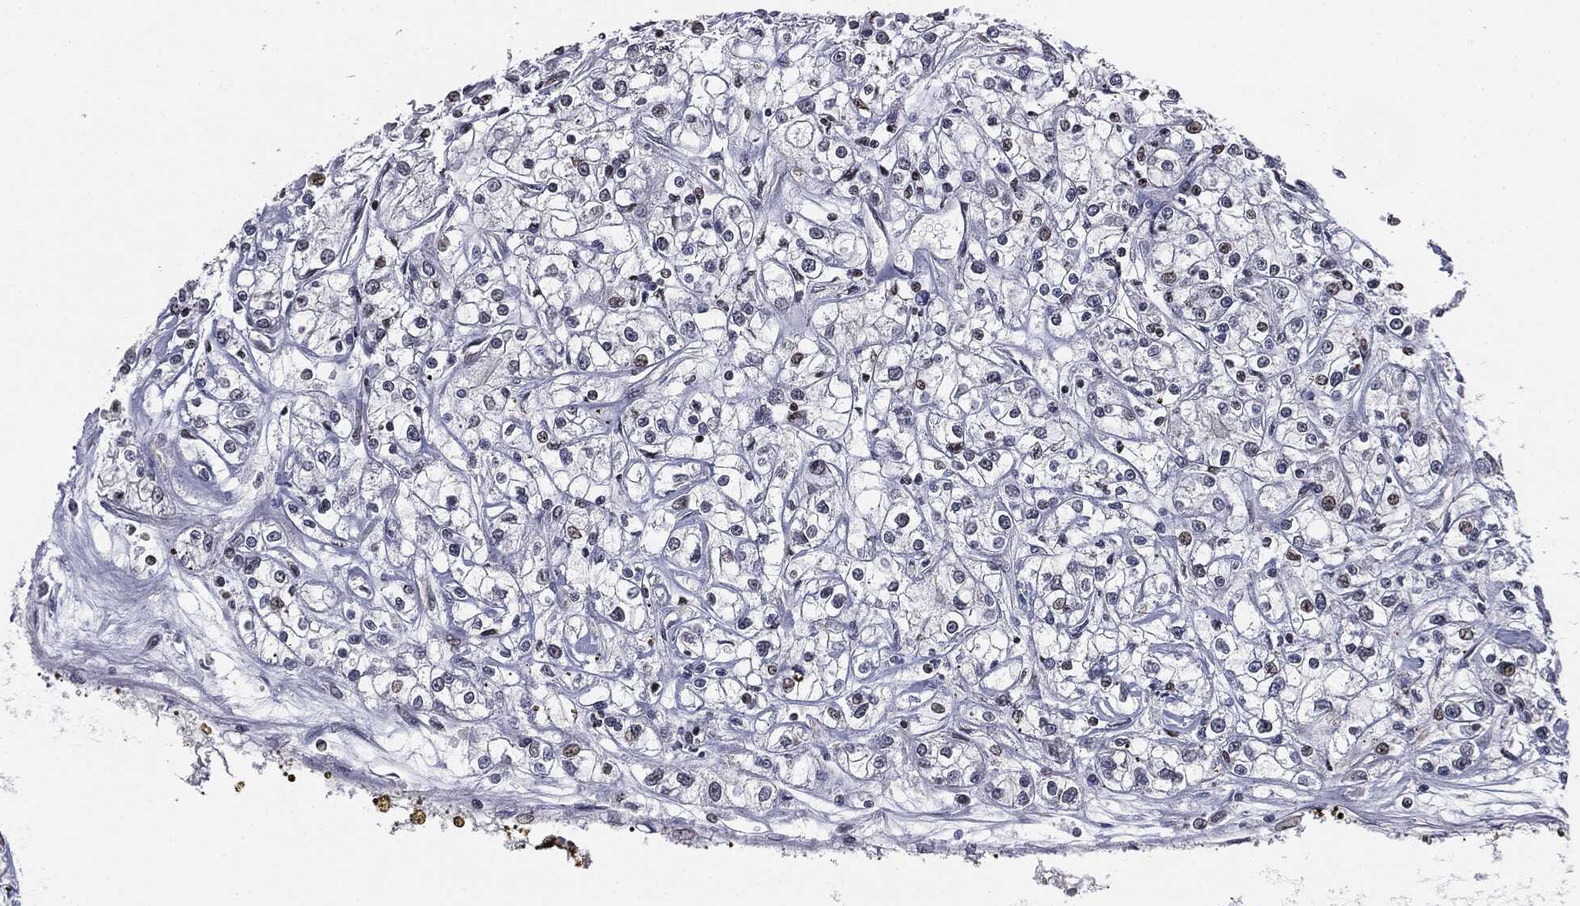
{"staining": {"intensity": "weak", "quantity": "<25%", "location": "nuclear"}, "tissue": "renal cancer", "cell_type": "Tumor cells", "image_type": "cancer", "snomed": [{"axis": "morphology", "description": "Adenocarcinoma, NOS"}, {"axis": "topography", "description": "Kidney"}], "caption": "Immunohistochemical staining of human adenocarcinoma (renal) reveals no significant positivity in tumor cells.", "gene": "TBC1D22A", "patient": {"sex": "female", "age": 59}}